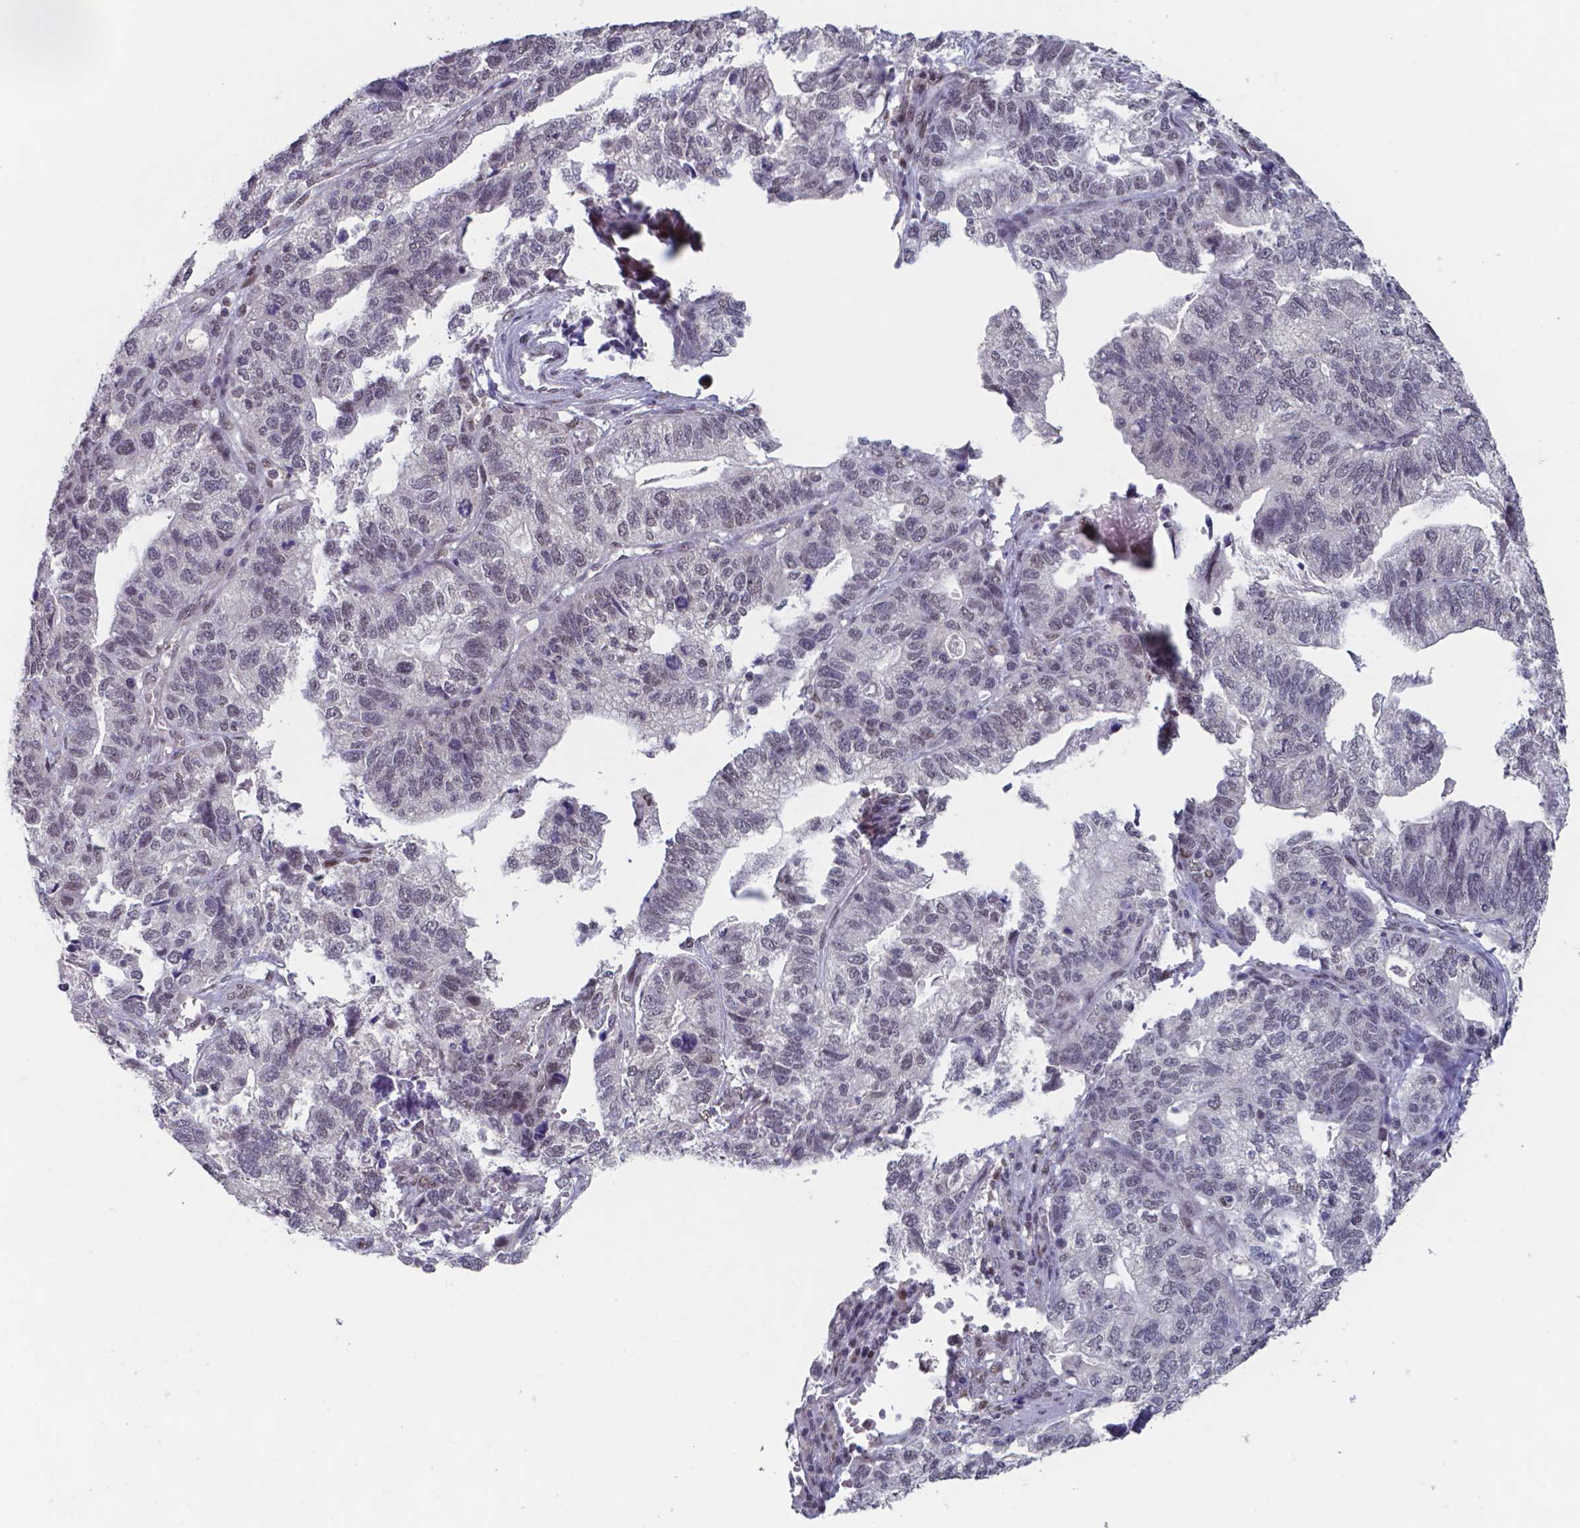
{"staining": {"intensity": "negative", "quantity": "none", "location": "none"}, "tissue": "stomach cancer", "cell_type": "Tumor cells", "image_type": "cancer", "snomed": [{"axis": "morphology", "description": "Adenocarcinoma, NOS"}, {"axis": "topography", "description": "Stomach, upper"}], "caption": "Immunohistochemistry (IHC) photomicrograph of human adenocarcinoma (stomach) stained for a protein (brown), which shows no positivity in tumor cells.", "gene": "UBA1", "patient": {"sex": "female", "age": 67}}